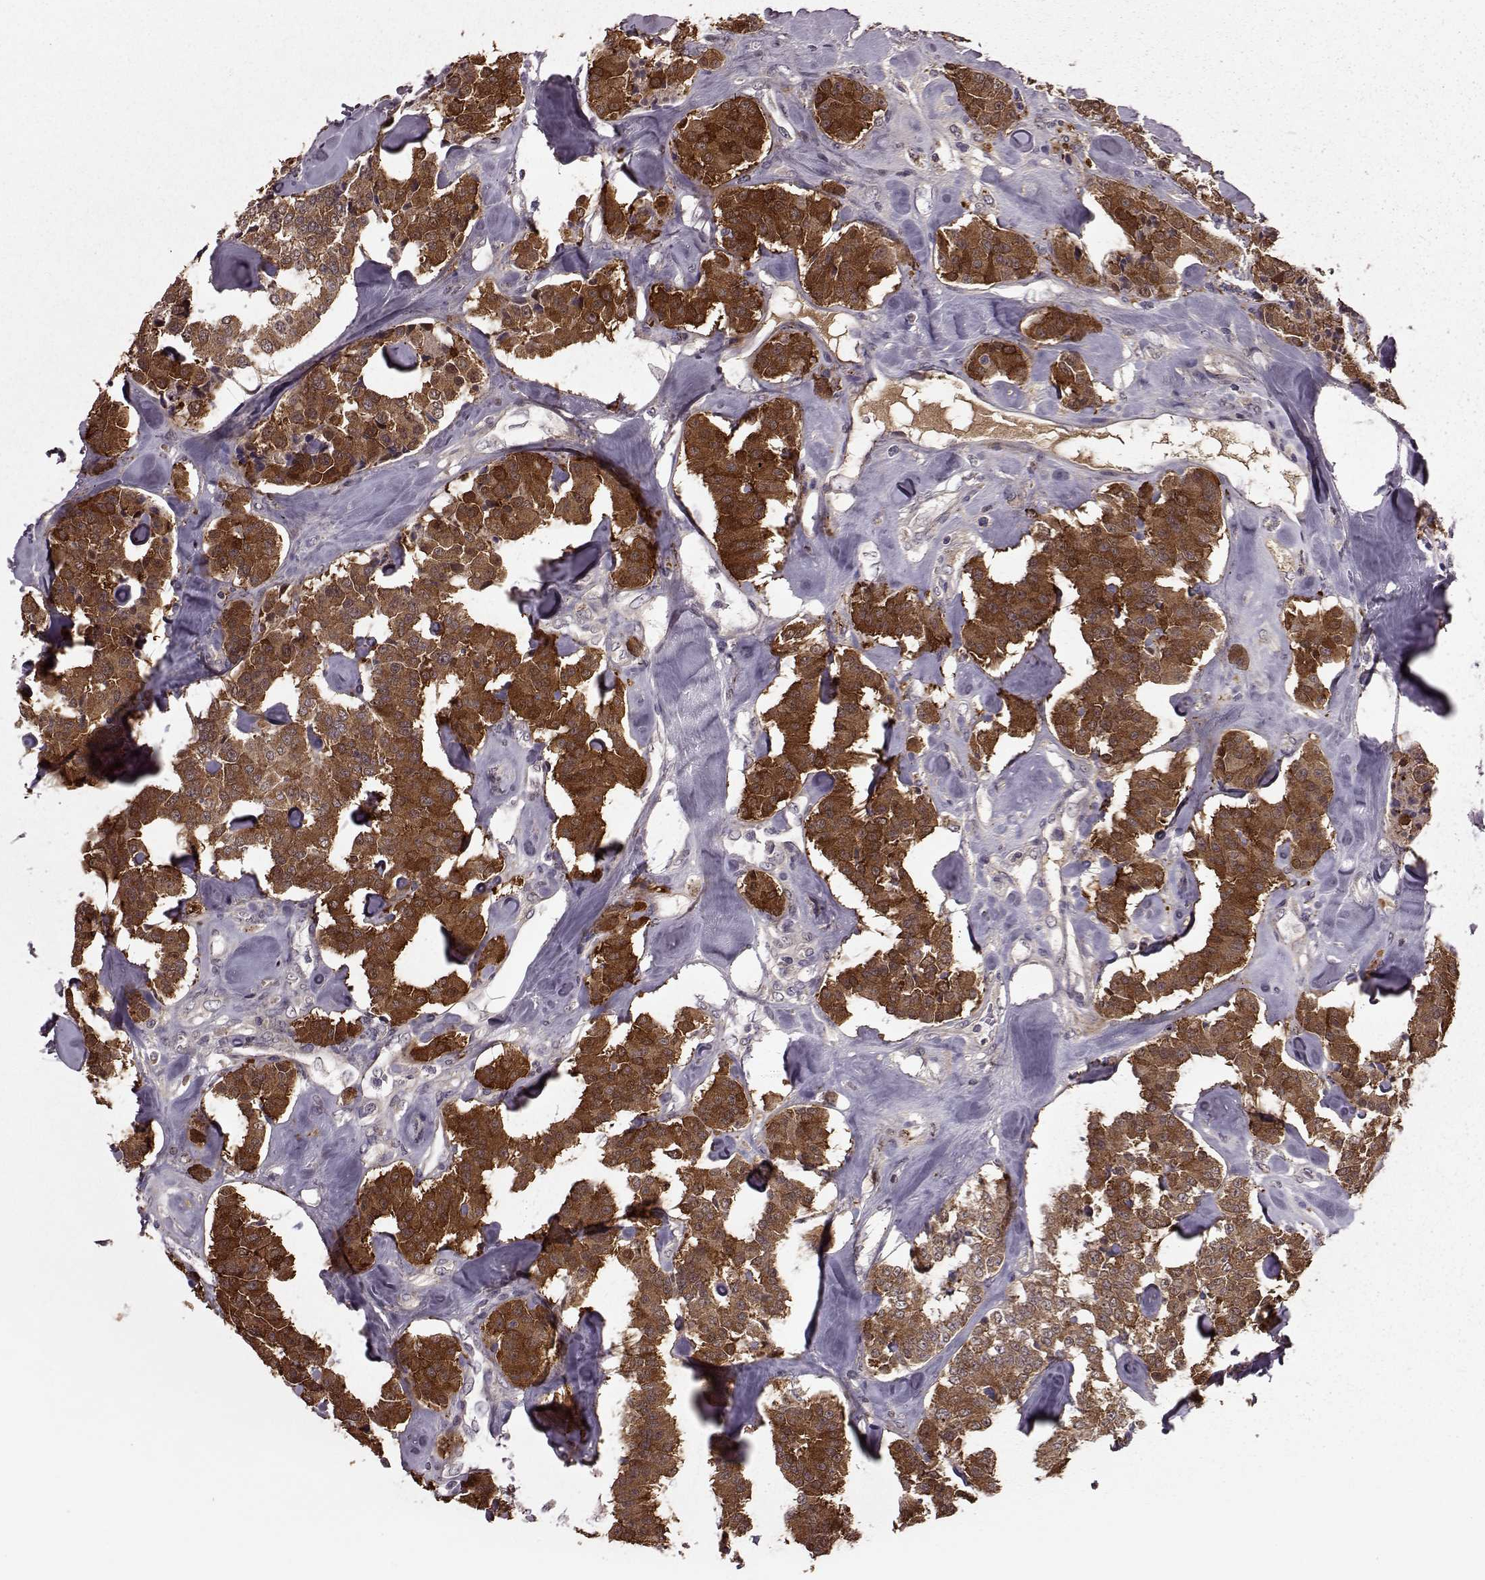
{"staining": {"intensity": "strong", "quantity": "25%-75%", "location": "cytoplasmic/membranous"}, "tissue": "carcinoid", "cell_type": "Tumor cells", "image_type": "cancer", "snomed": [{"axis": "morphology", "description": "Carcinoid, malignant, NOS"}, {"axis": "topography", "description": "Pancreas"}], "caption": "A micrograph showing strong cytoplasmic/membranous positivity in about 25%-75% of tumor cells in malignant carcinoid, as visualized by brown immunohistochemical staining.", "gene": "FNIP2", "patient": {"sex": "male", "age": 41}}